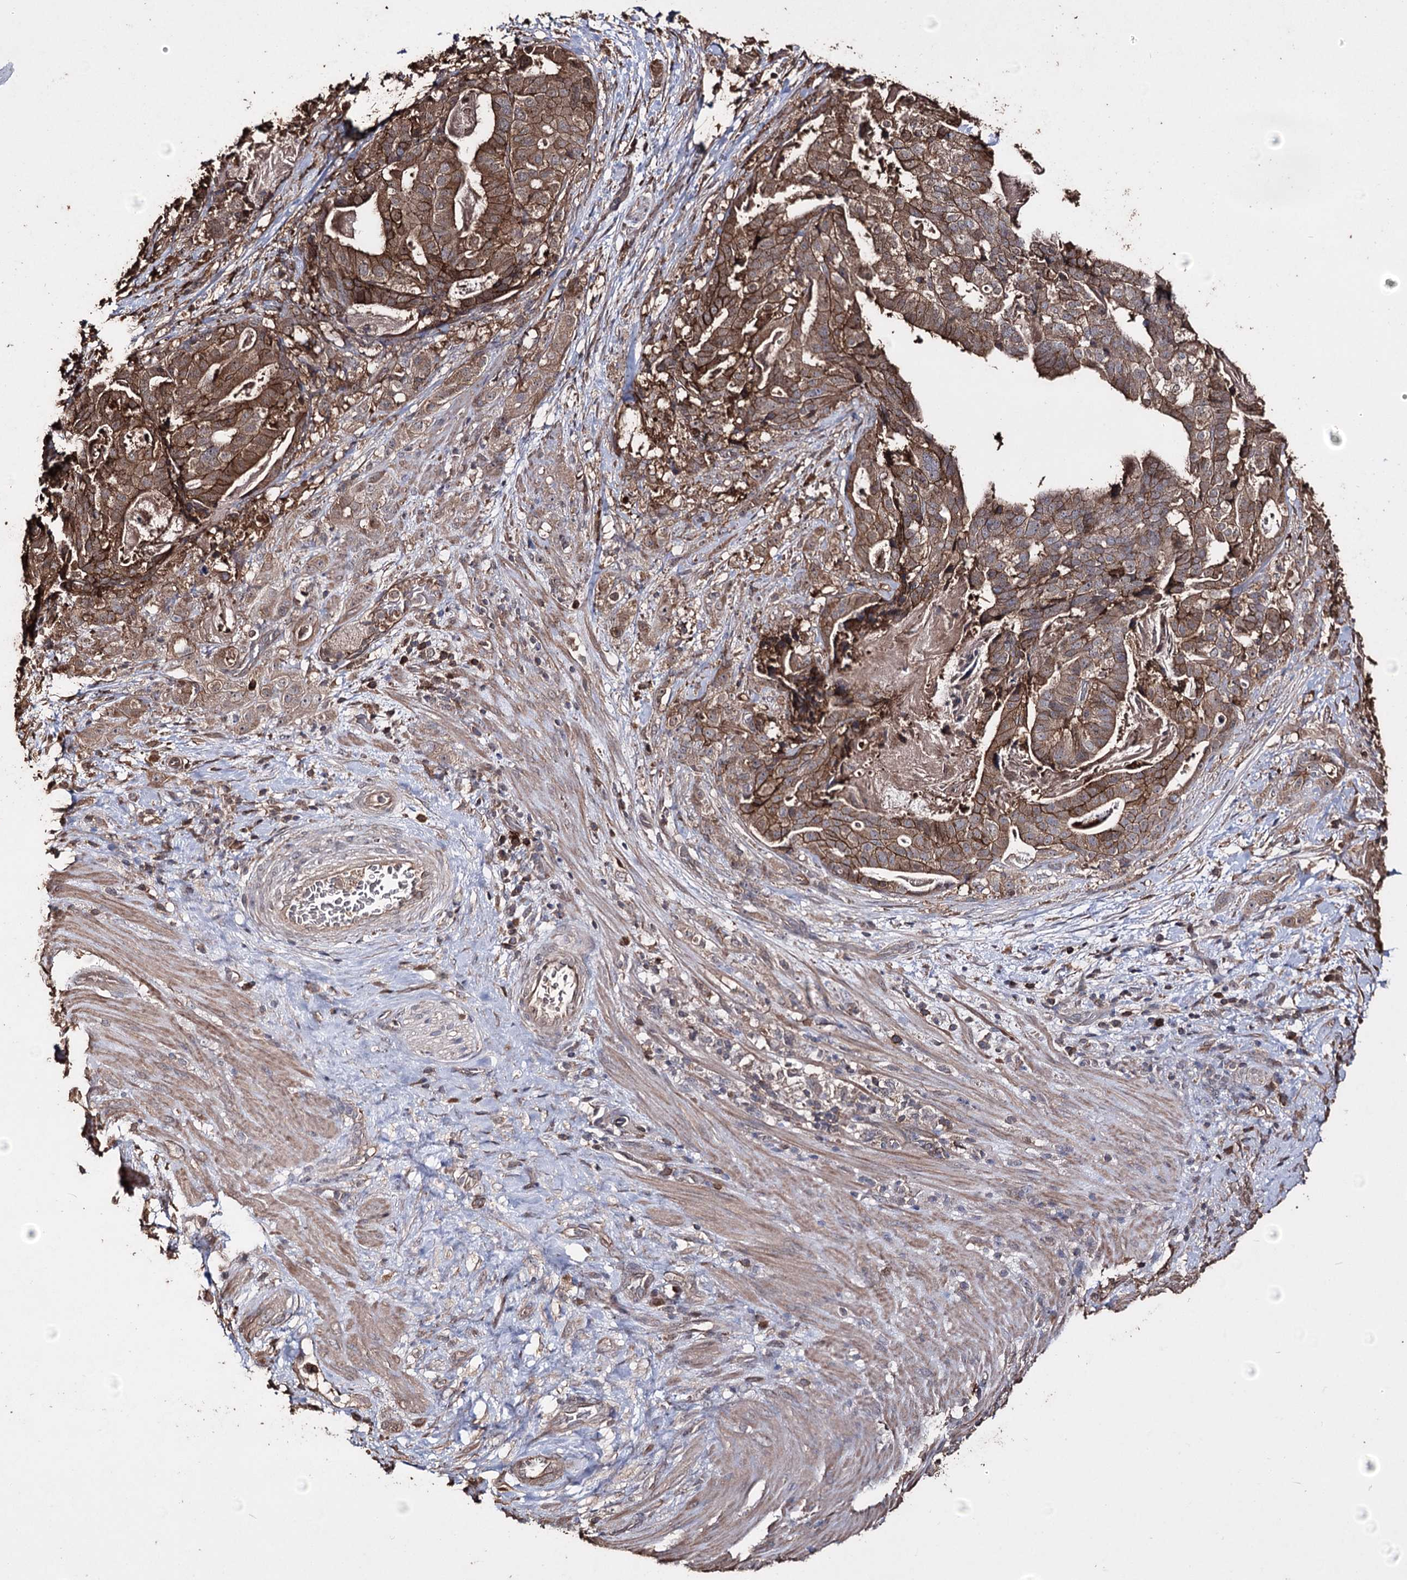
{"staining": {"intensity": "moderate", "quantity": ">75%", "location": "cytoplasmic/membranous"}, "tissue": "stomach cancer", "cell_type": "Tumor cells", "image_type": "cancer", "snomed": [{"axis": "morphology", "description": "Adenocarcinoma, NOS"}, {"axis": "topography", "description": "Stomach"}], "caption": "This is a photomicrograph of immunohistochemistry (IHC) staining of stomach adenocarcinoma, which shows moderate staining in the cytoplasmic/membranous of tumor cells.", "gene": "ZNF662", "patient": {"sex": "male", "age": 48}}